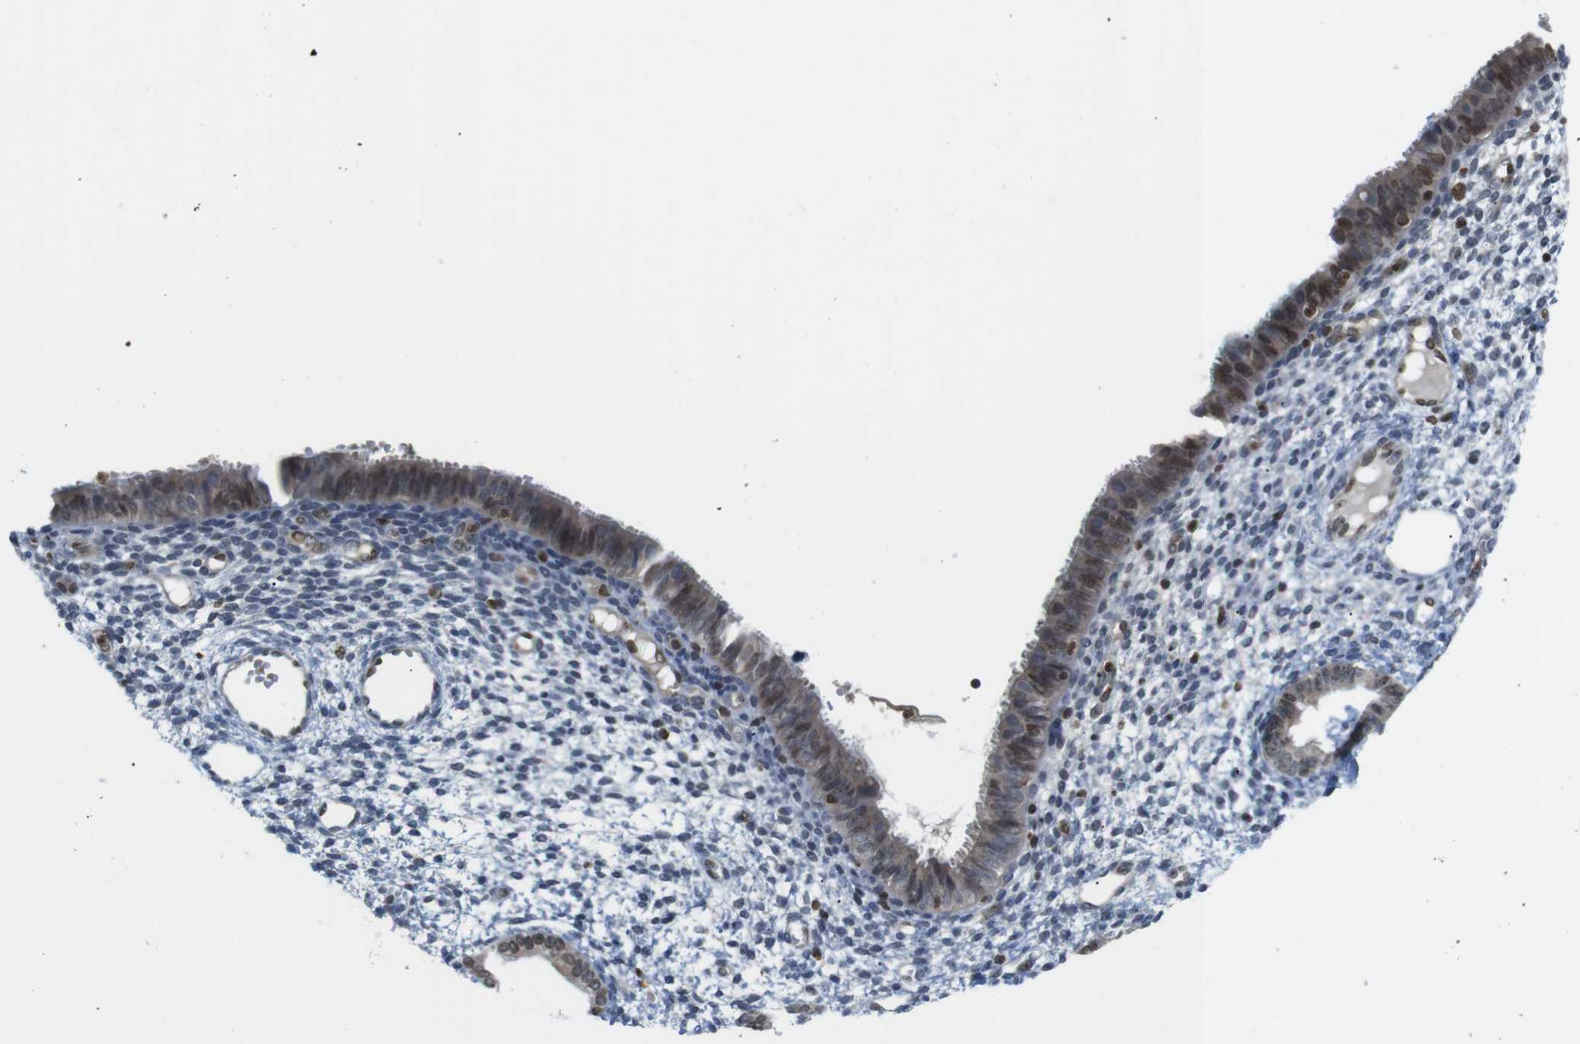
{"staining": {"intensity": "negative", "quantity": "none", "location": "none"}, "tissue": "endometrium", "cell_type": "Cells in endometrial stroma", "image_type": "normal", "snomed": [{"axis": "morphology", "description": "Normal tissue, NOS"}, {"axis": "topography", "description": "Endometrium"}], "caption": "Cells in endometrial stroma are negative for brown protein staining in normal endometrium. (DAB immunohistochemistry visualized using brightfield microscopy, high magnification).", "gene": "MBD1", "patient": {"sex": "female", "age": 61}}